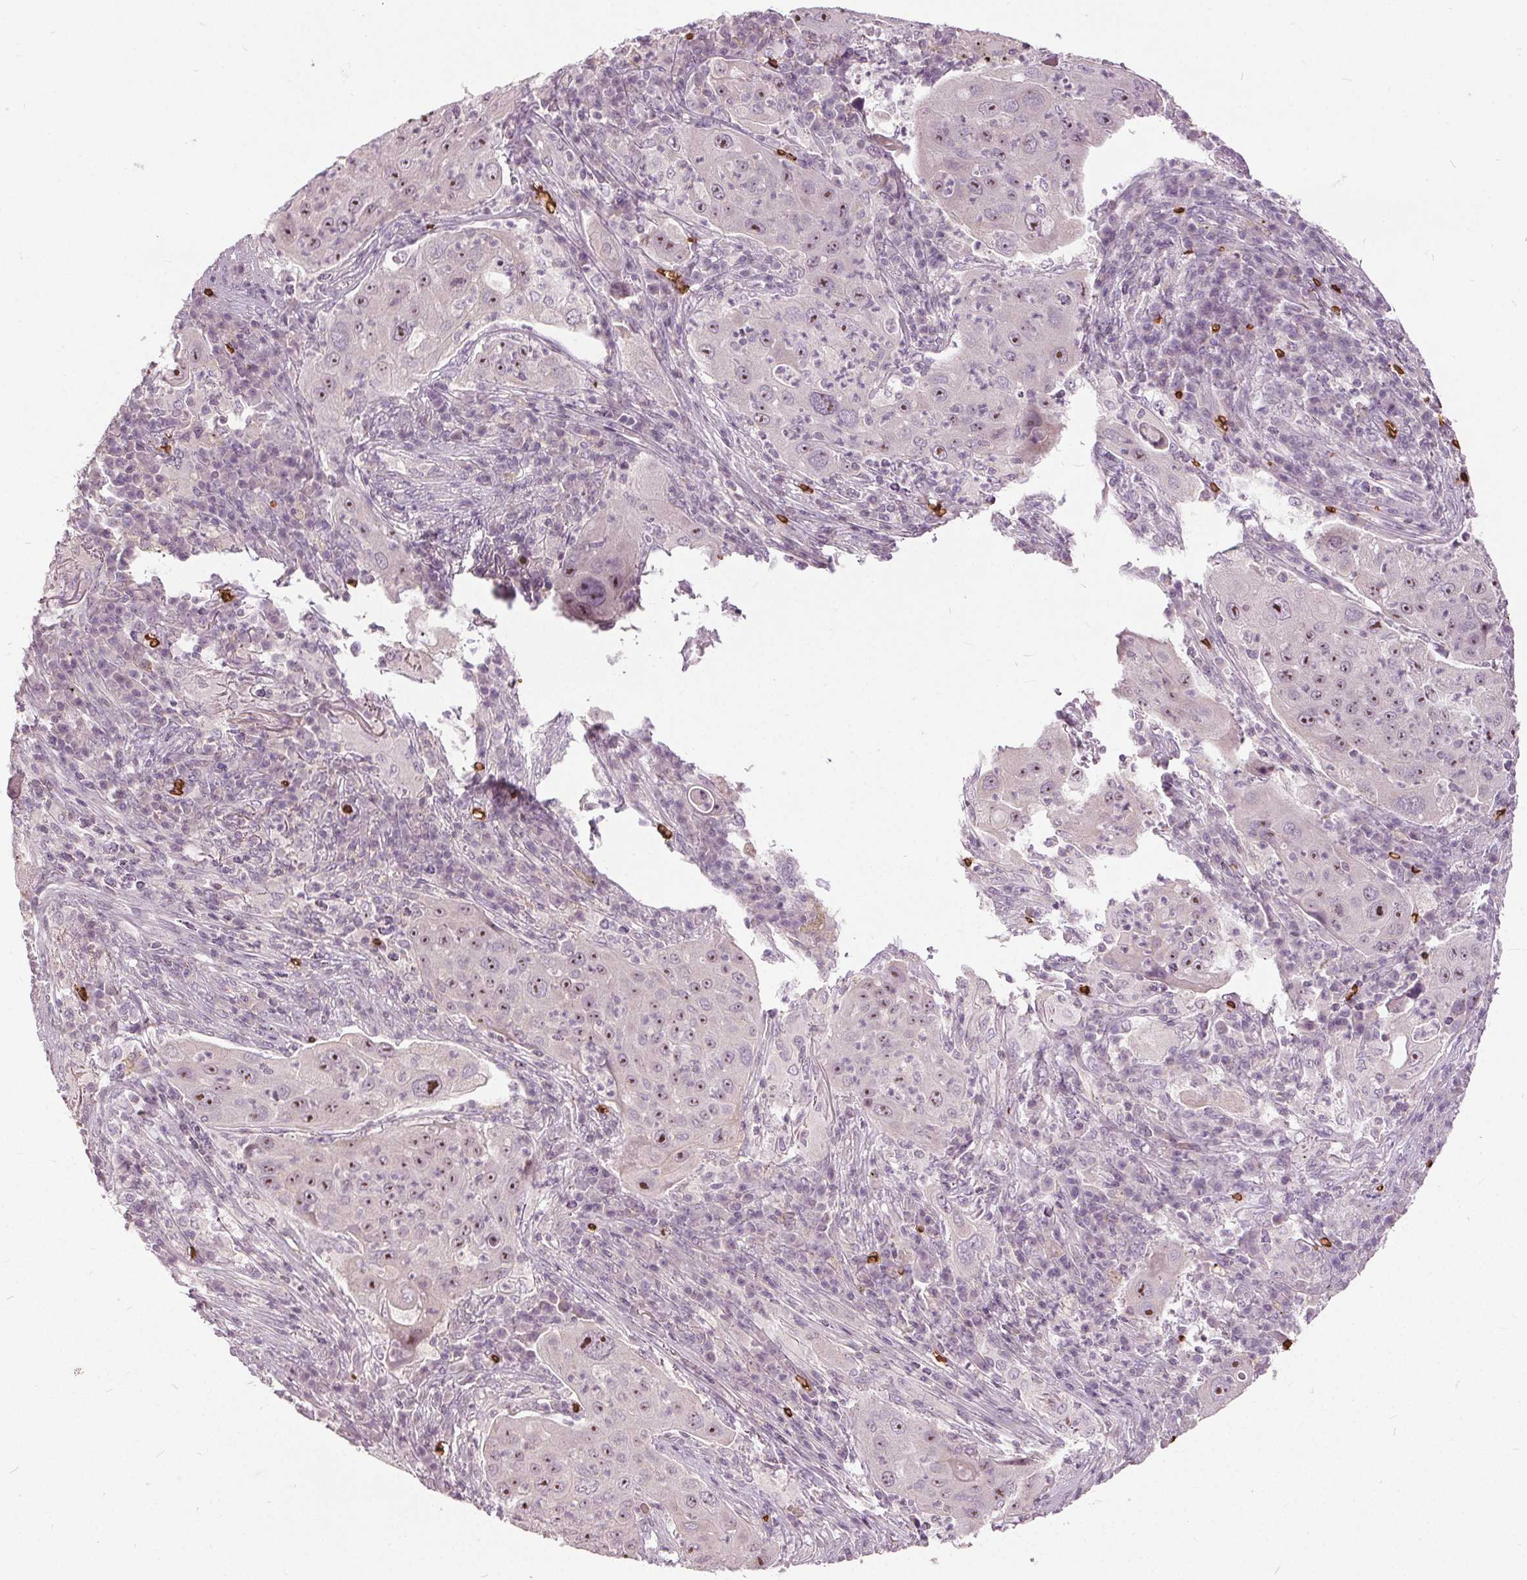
{"staining": {"intensity": "negative", "quantity": "none", "location": "none"}, "tissue": "lung cancer", "cell_type": "Tumor cells", "image_type": "cancer", "snomed": [{"axis": "morphology", "description": "Squamous cell carcinoma, NOS"}, {"axis": "topography", "description": "Lung"}], "caption": "Squamous cell carcinoma (lung) was stained to show a protein in brown. There is no significant positivity in tumor cells.", "gene": "SLC4A1", "patient": {"sex": "female", "age": 59}}